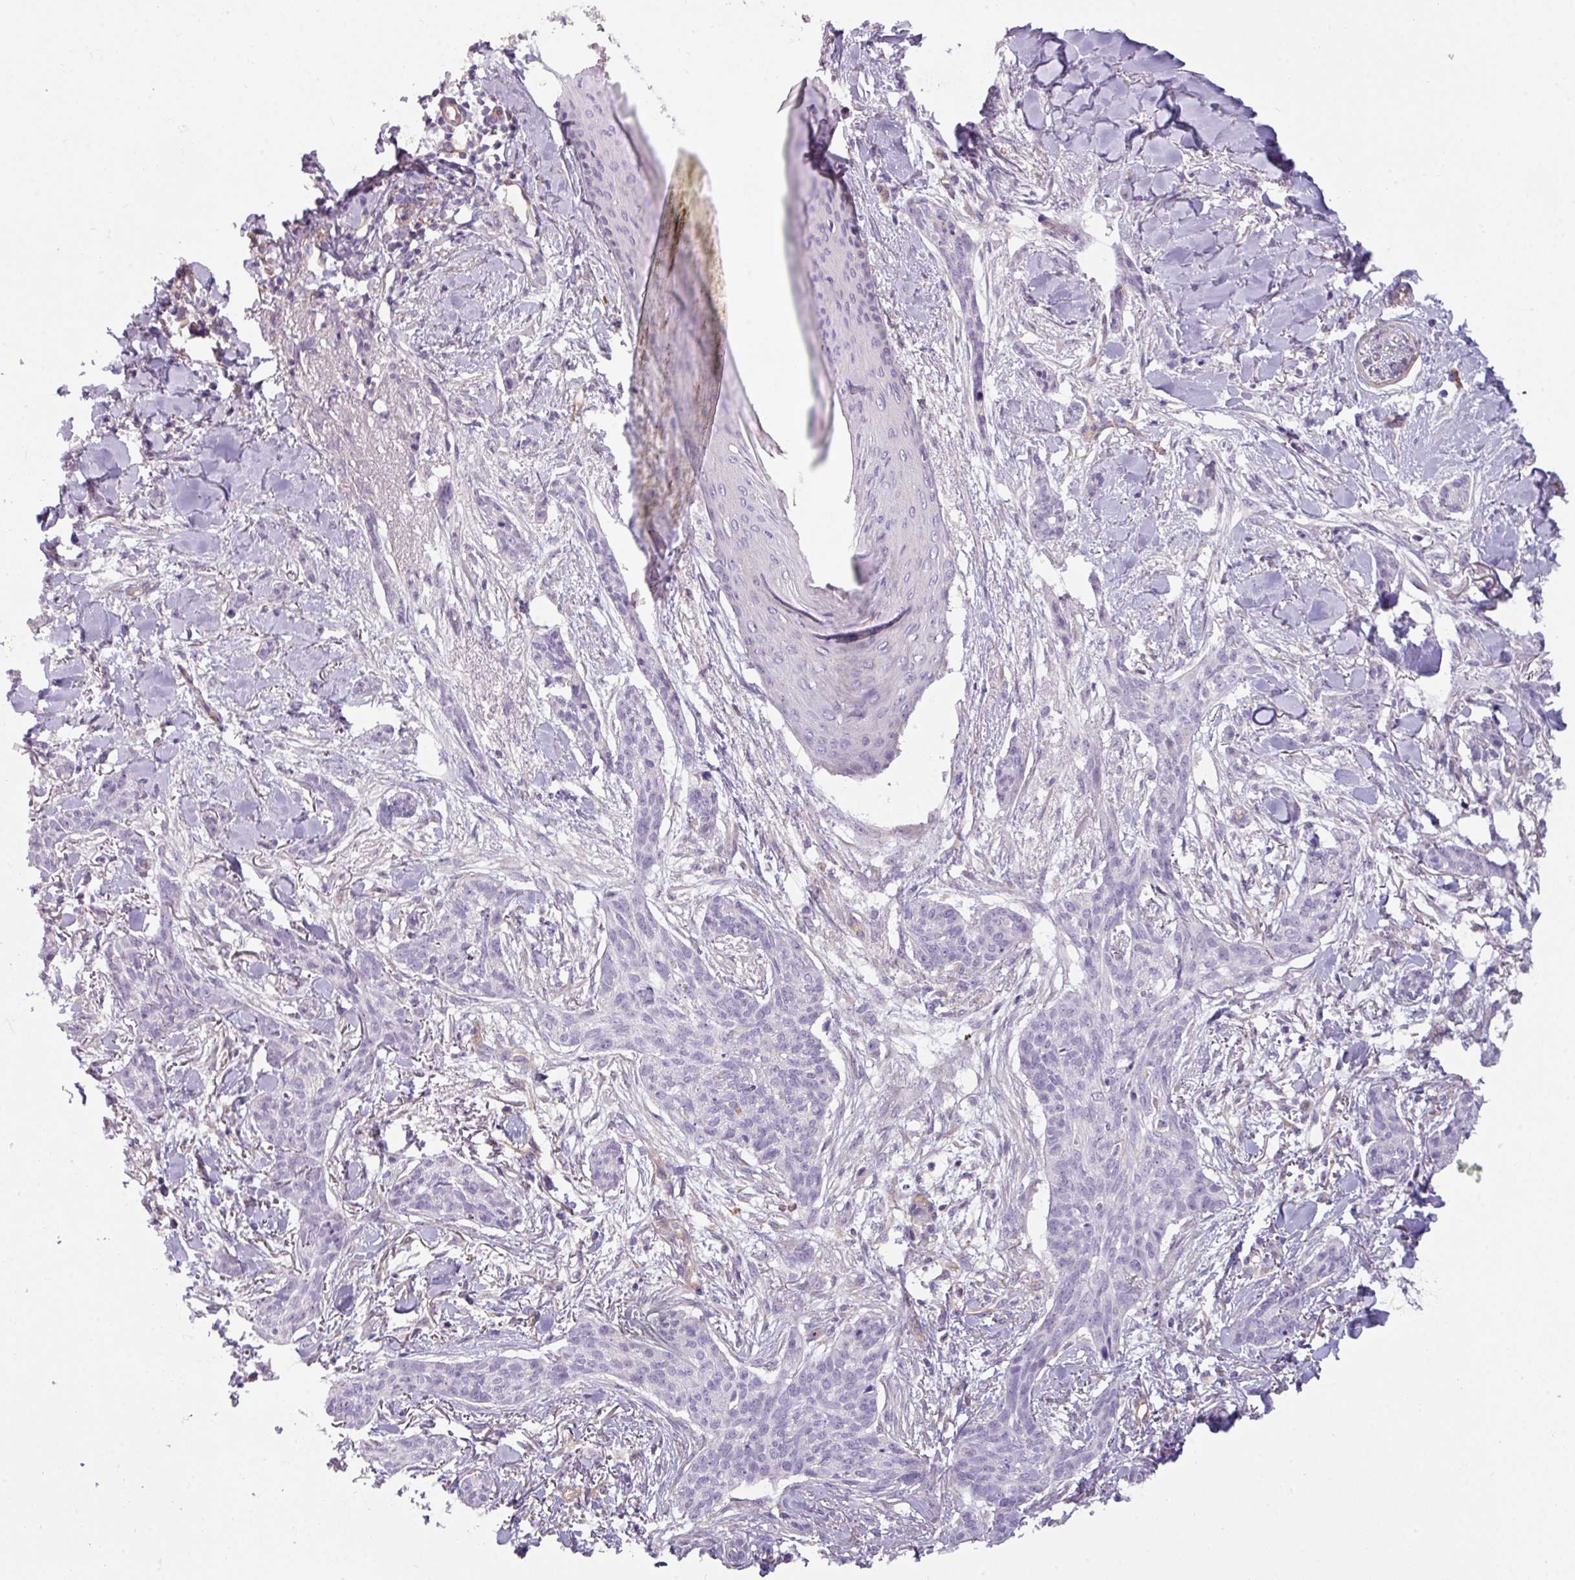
{"staining": {"intensity": "negative", "quantity": "none", "location": "none"}, "tissue": "skin cancer", "cell_type": "Tumor cells", "image_type": "cancer", "snomed": [{"axis": "morphology", "description": "Basal cell carcinoma"}, {"axis": "topography", "description": "Skin"}], "caption": "Basal cell carcinoma (skin) was stained to show a protein in brown. There is no significant staining in tumor cells. Nuclei are stained in blue.", "gene": "BUD23", "patient": {"sex": "male", "age": 52}}